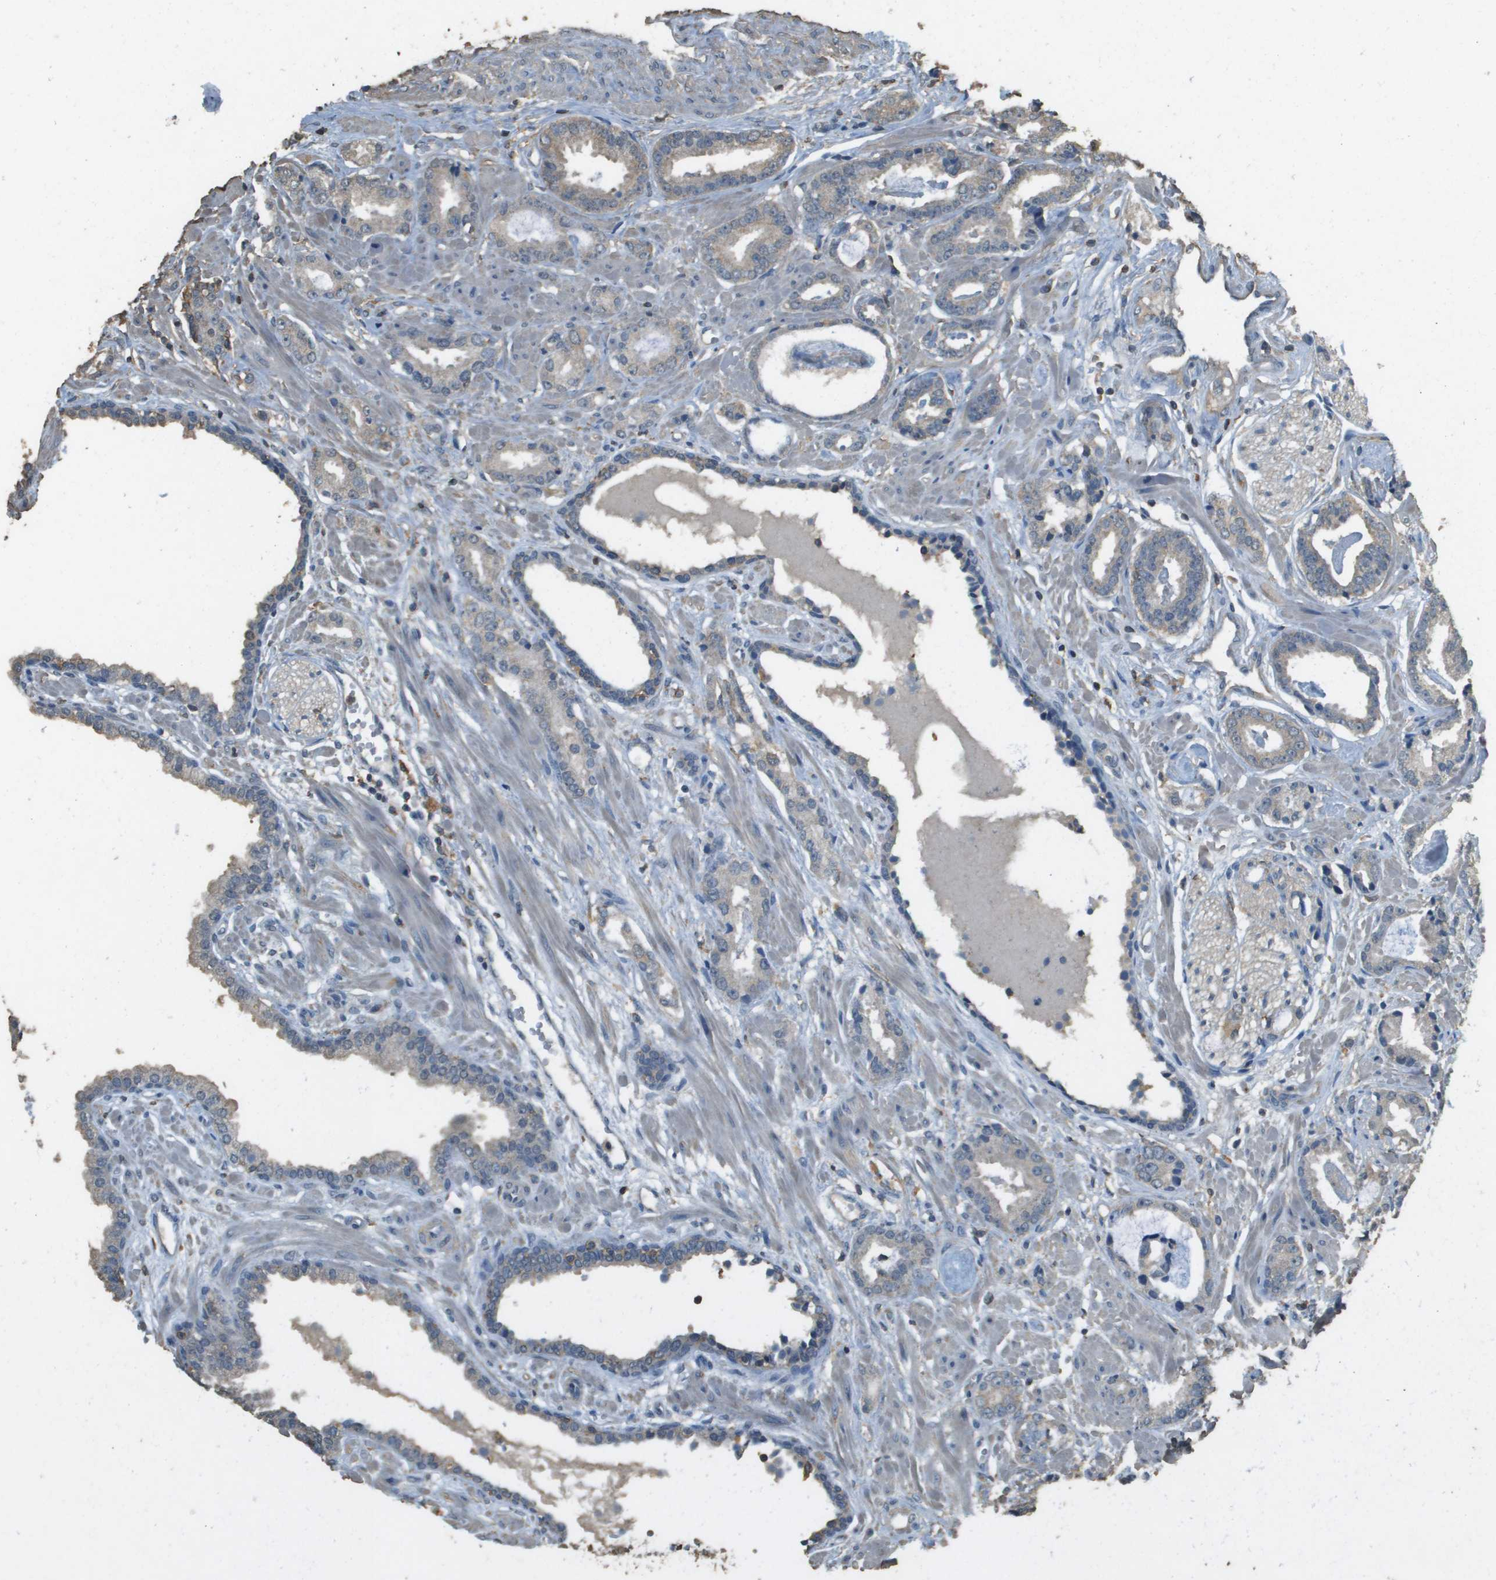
{"staining": {"intensity": "weak", "quantity": "<25%", "location": "cytoplasmic/membranous"}, "tissue": "prostate cancer", "cell_type": "Tumor cells", "image_type": "cancer", "snomed": [{"axis": "morphology", "description": "Adenocarcinoma, Low grade"}, {"axis": "topography", "description": "Prostate"}], "caption": "Tumor cells are negative for protein expression in human prostate adenocarcinoma (low-grade).", "gene": "MS4A7", "patient": {"sex": "male", "age": 53}}